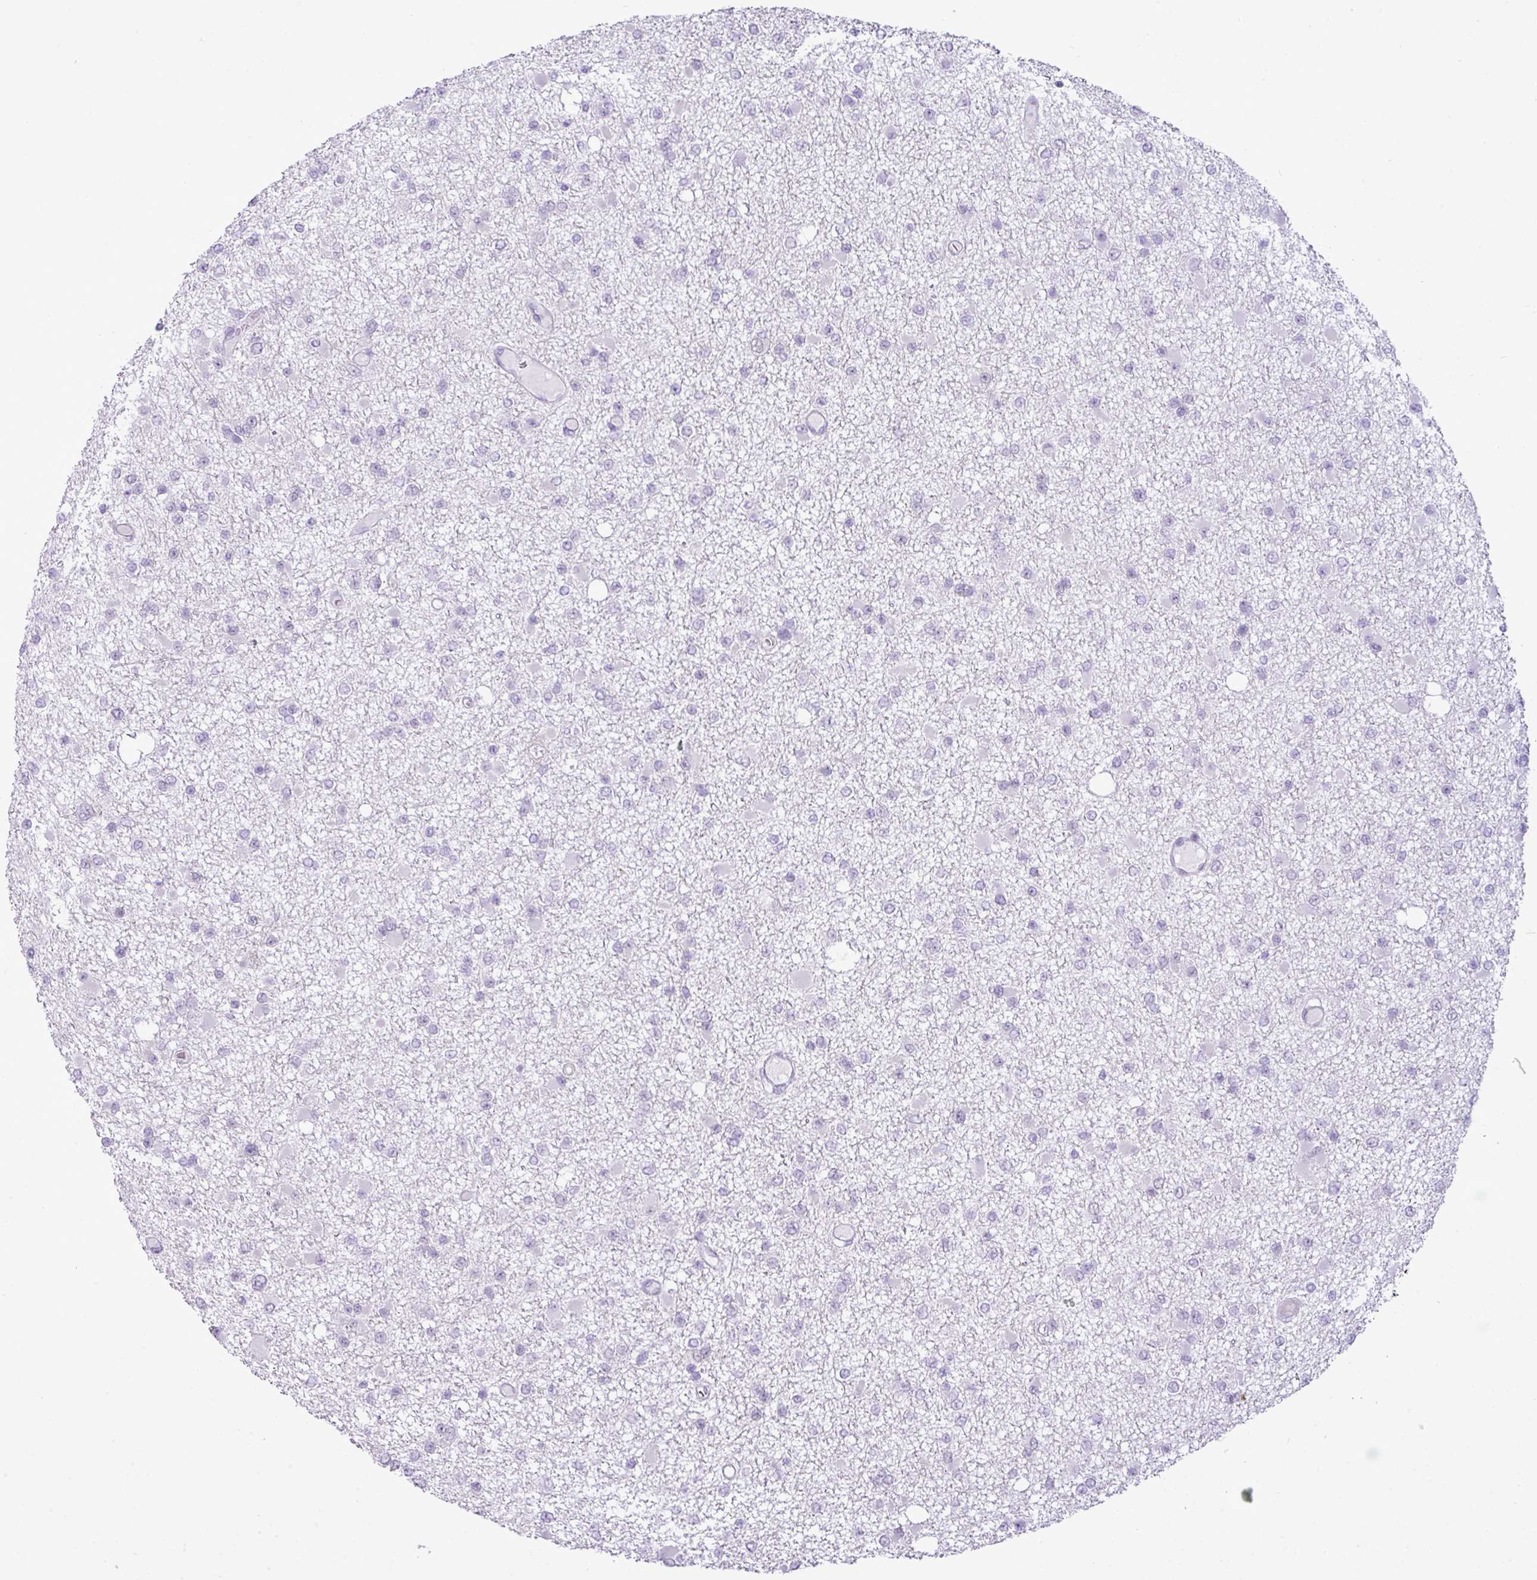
{"staining": {"intensity": "negative", "quantity": "none", "location": "none"}, "tissue": "glioma", "cell_type": "Tumor cells", "image_type": "cancer", "snomed": [{"axis": "morphology", "description": "Glioma, malignant, Low grade"}, {"axis": "topography", "description": "Brain"}], "caption": "A high-resolution image shows IHC staining of malignant glioma (low-grade), which shows no significant staining in tumor cells.", "gene": "ELOA2", "patient": {"sex": "female", "age": 22}}